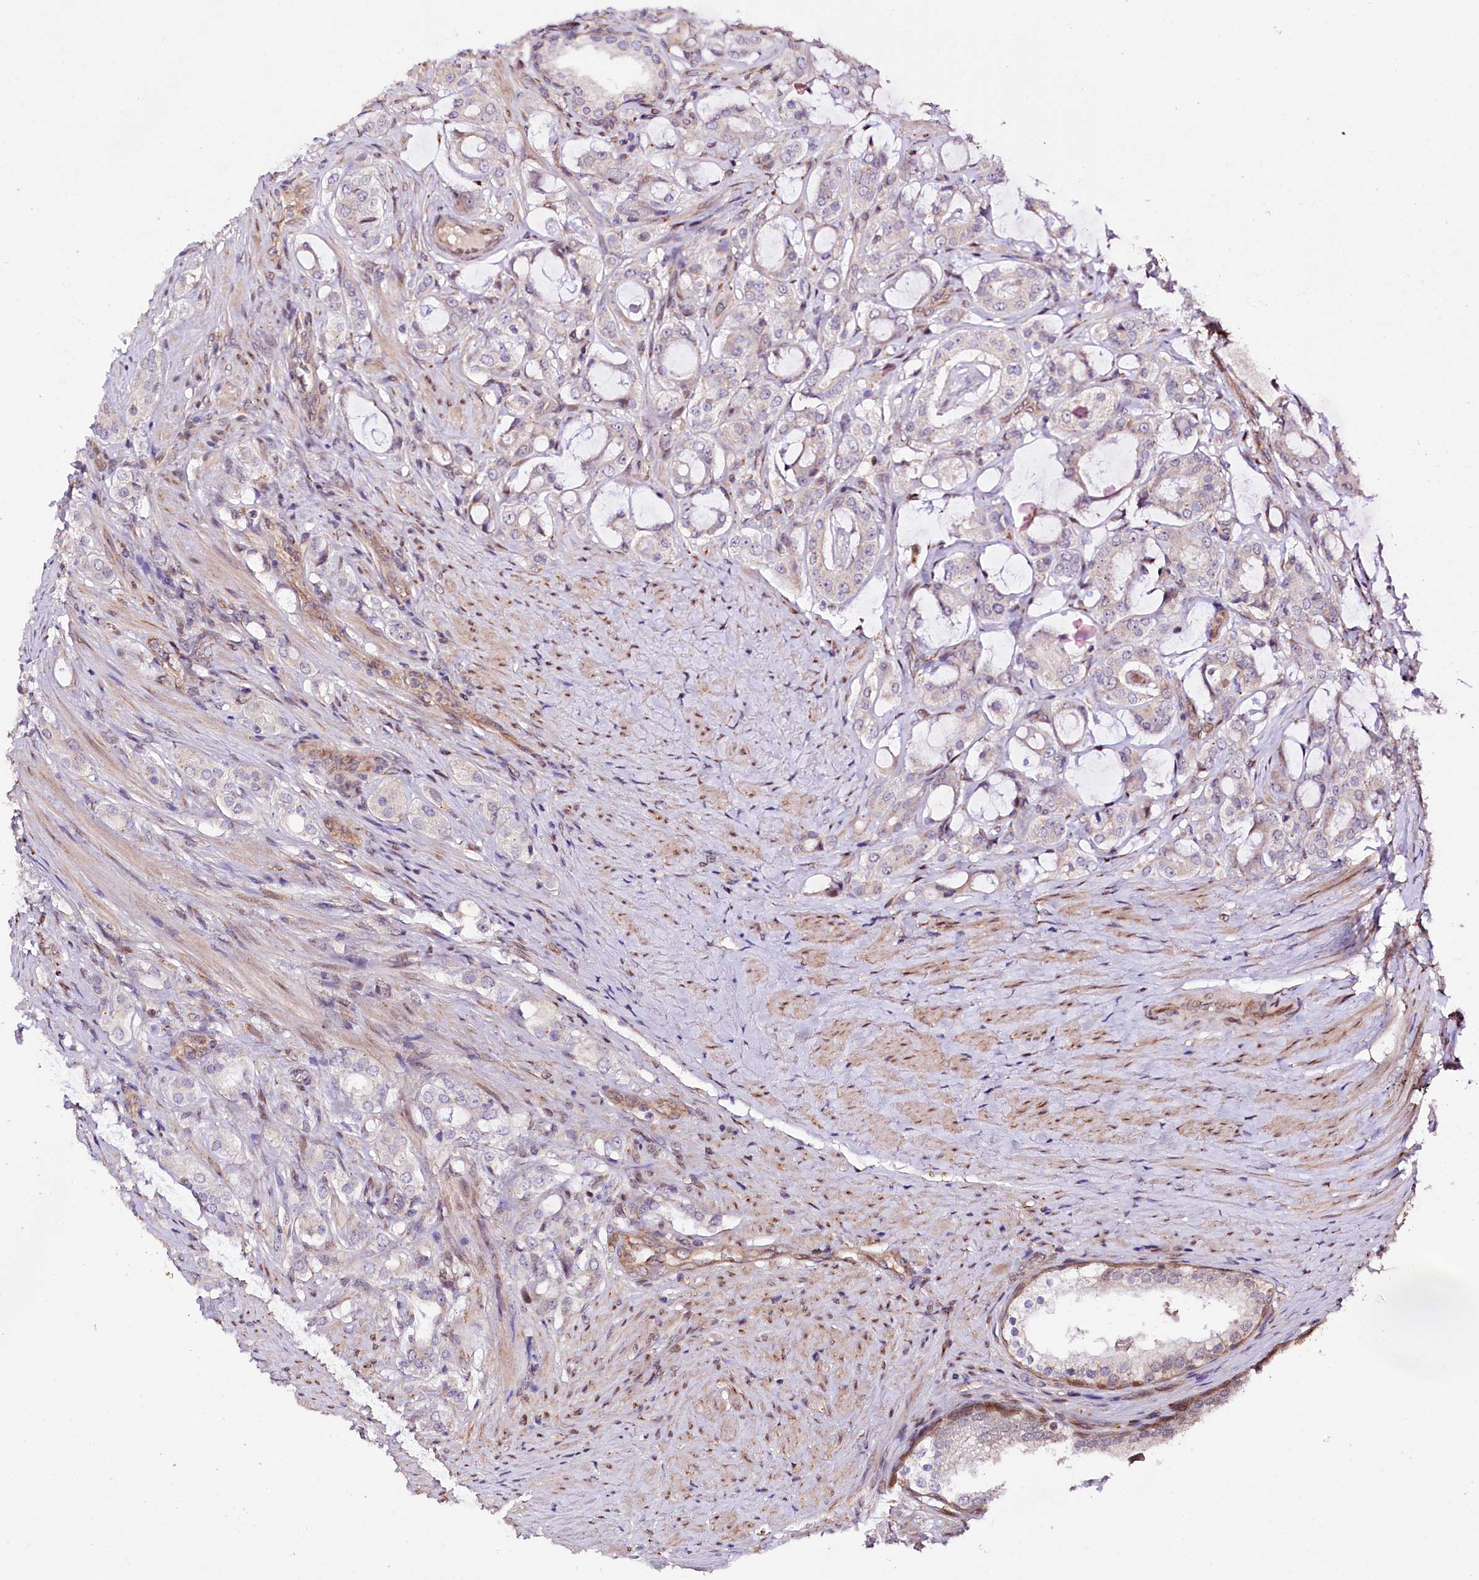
{"staining": {"intensity": "negative", "quantity": "none", "location": "none"}, "tissue": "prostate cancer", "cell_type": "Tumor cells", "image_type": "cancer", "snomed": [{"axis": "morphology", "description": "Adenocarcinoma, High grade"}, {"axis": "topography", "description": "Prostate"}], "caption": "Immunohistochemistry (IHC) of prostate adenocarcinoma (high-grade) shows no positivity in tumor cells.", "gene": "CUTC", "patient": {"sex": "male", "age": 63}}